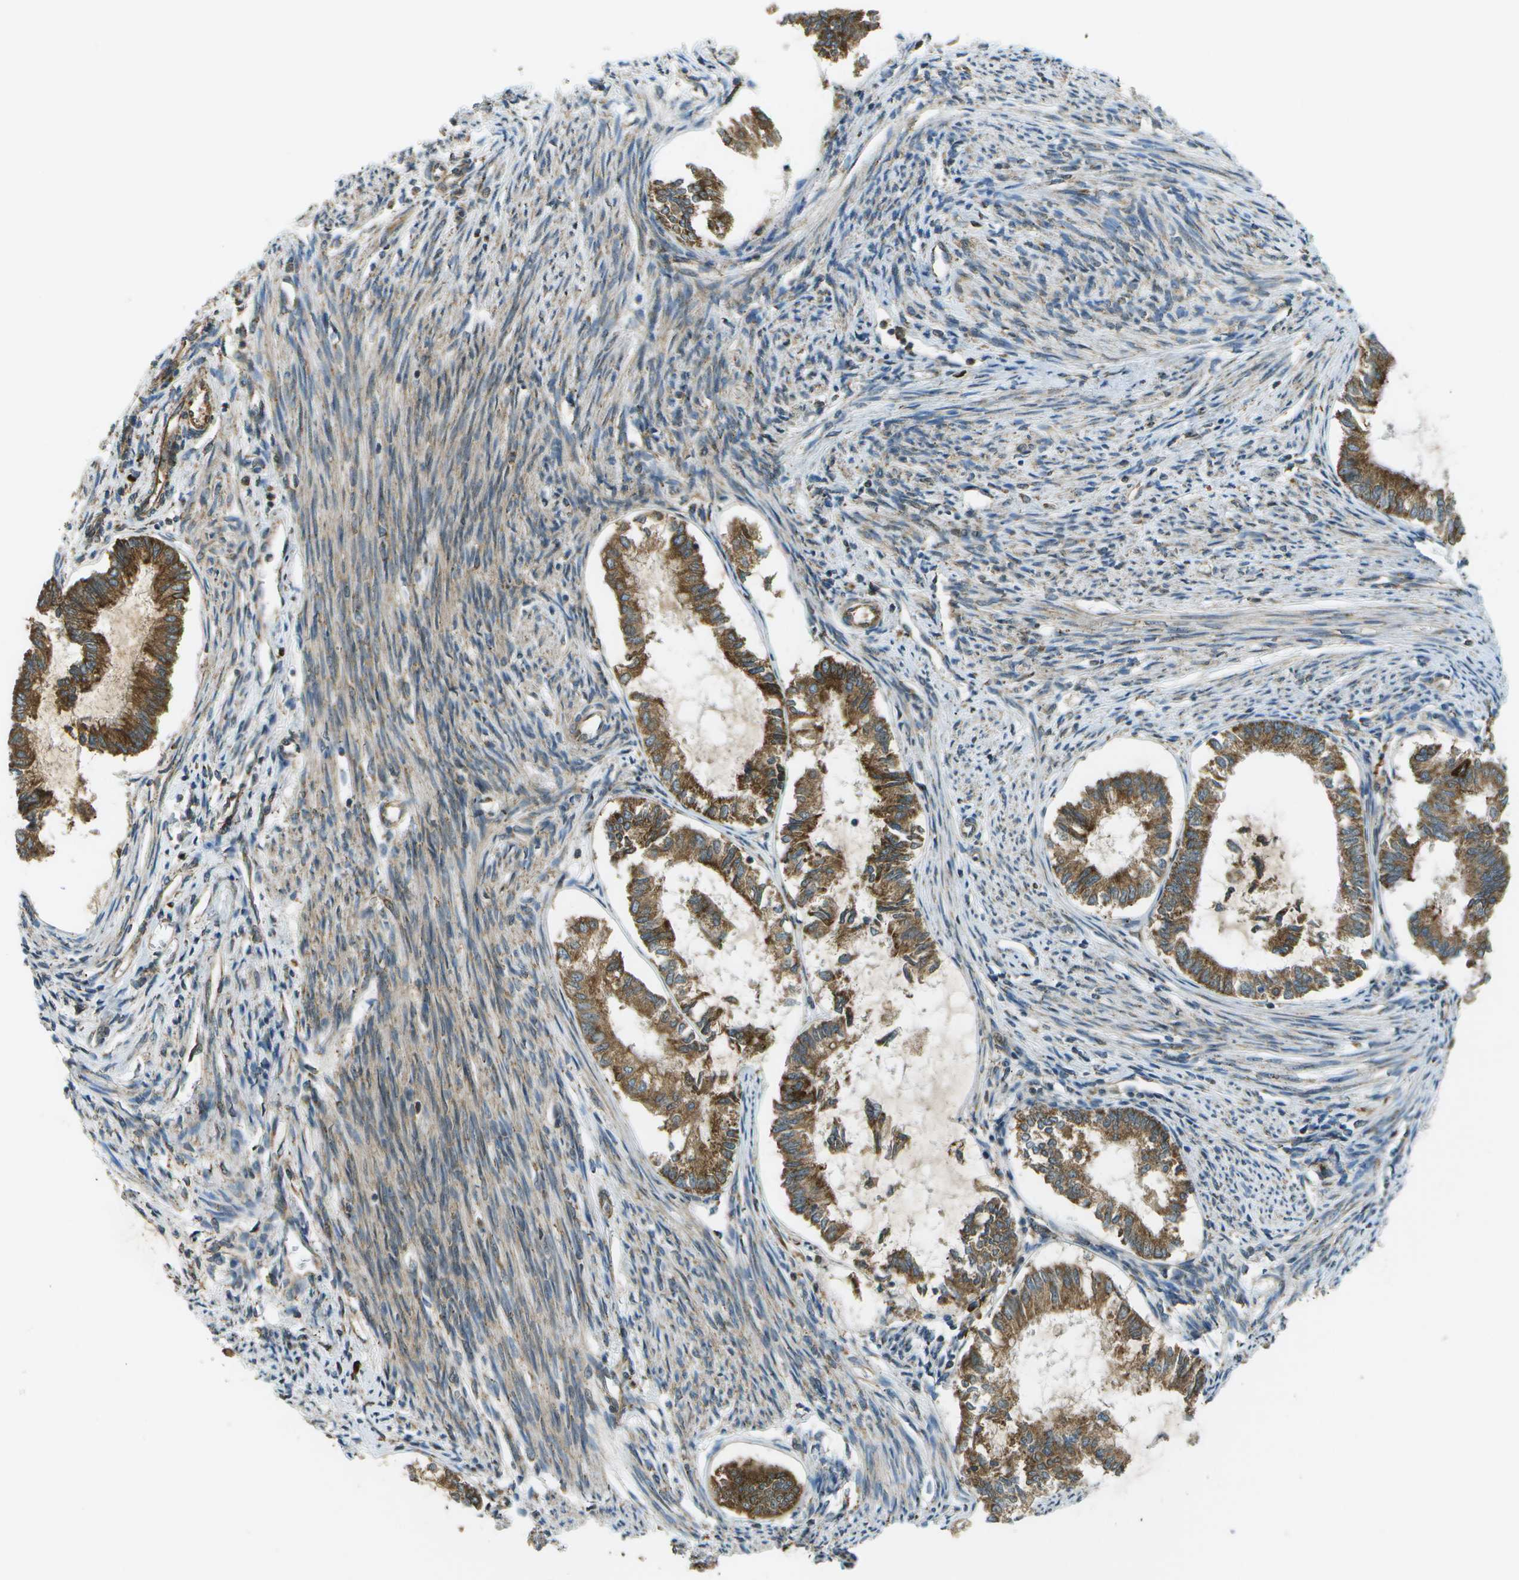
{"staining": {"intensity": "strong", "quantity": ">75%", "location": "cytoplasmic/membranous"}, "tissue": "endometrial cancer", "cell_type": "Tumor cells", "image_type": "cancer", "snomed": [{"axis": "morphology", "description": "Adenocarcinoma, NOS"}, {"axis": "topography", "description": "Endometrium"}], "caption": "Human endometrial cancer (adenocarcinoma) stained with a protein marker demonstrates strong staining in tumor cells.", "gene": "USP30", "patient": {"sex": "female", "age": 86}}